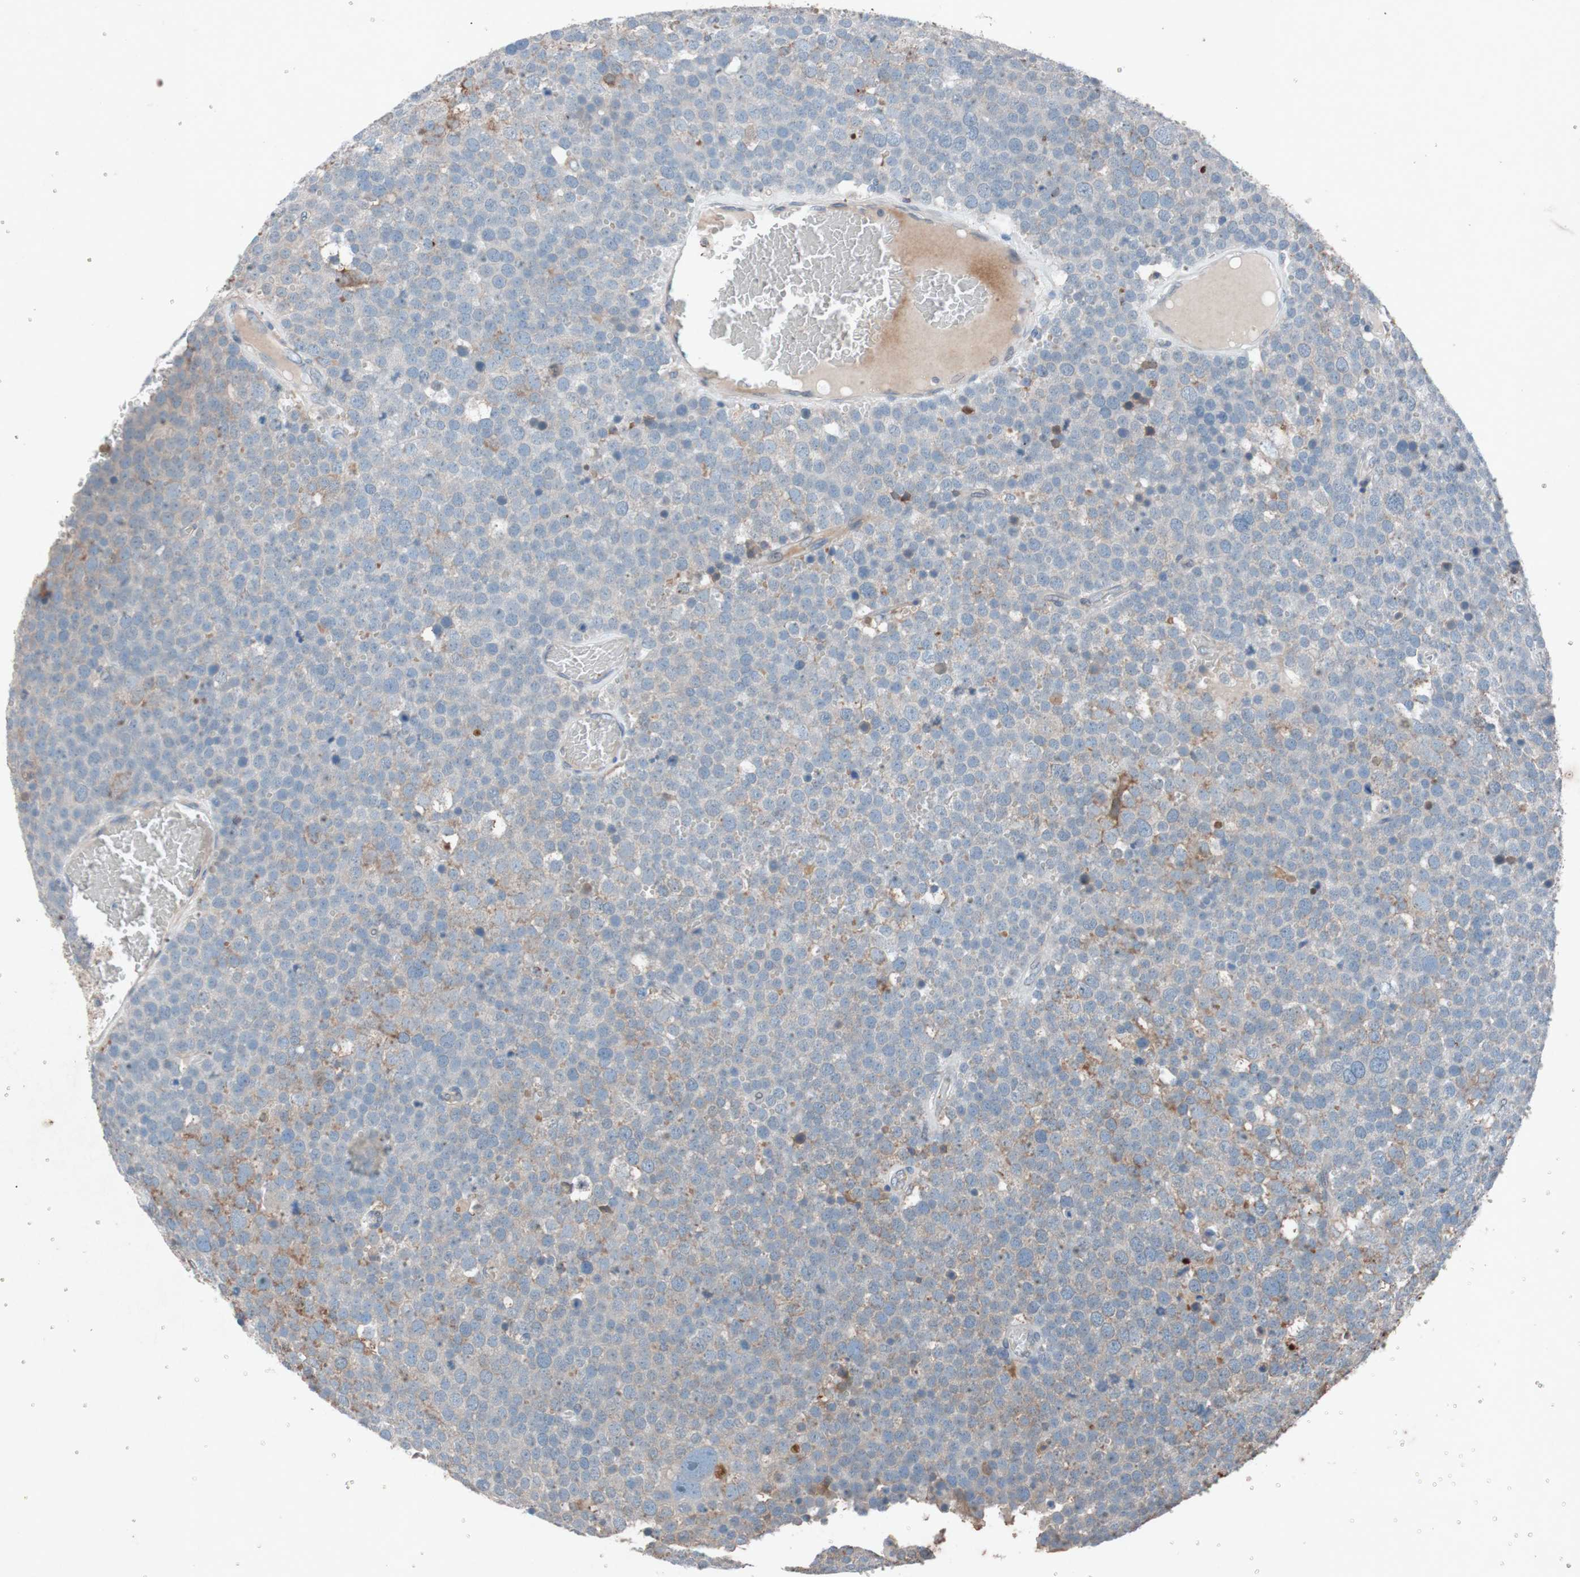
{"staining": {"intensity": "moderate", "quantity": "<25%", "location": "cytoplasmic/membranous"}, "tissue": "testis cancer", "cell_type": "Tumor cells", "image_type": "cancer", "snomed": [{"axis": "morphology", "description": "Seminoma, NOS"}, {"axis": "topography", "description": "Testis"}], "caption": "A brown stain highlights moderate cytoplasmic/membranous positivity of a protein in human seminoma (testis) tumor cells.", "gene": "GRB7", "patient": {"sex": "male", "age": 71}}